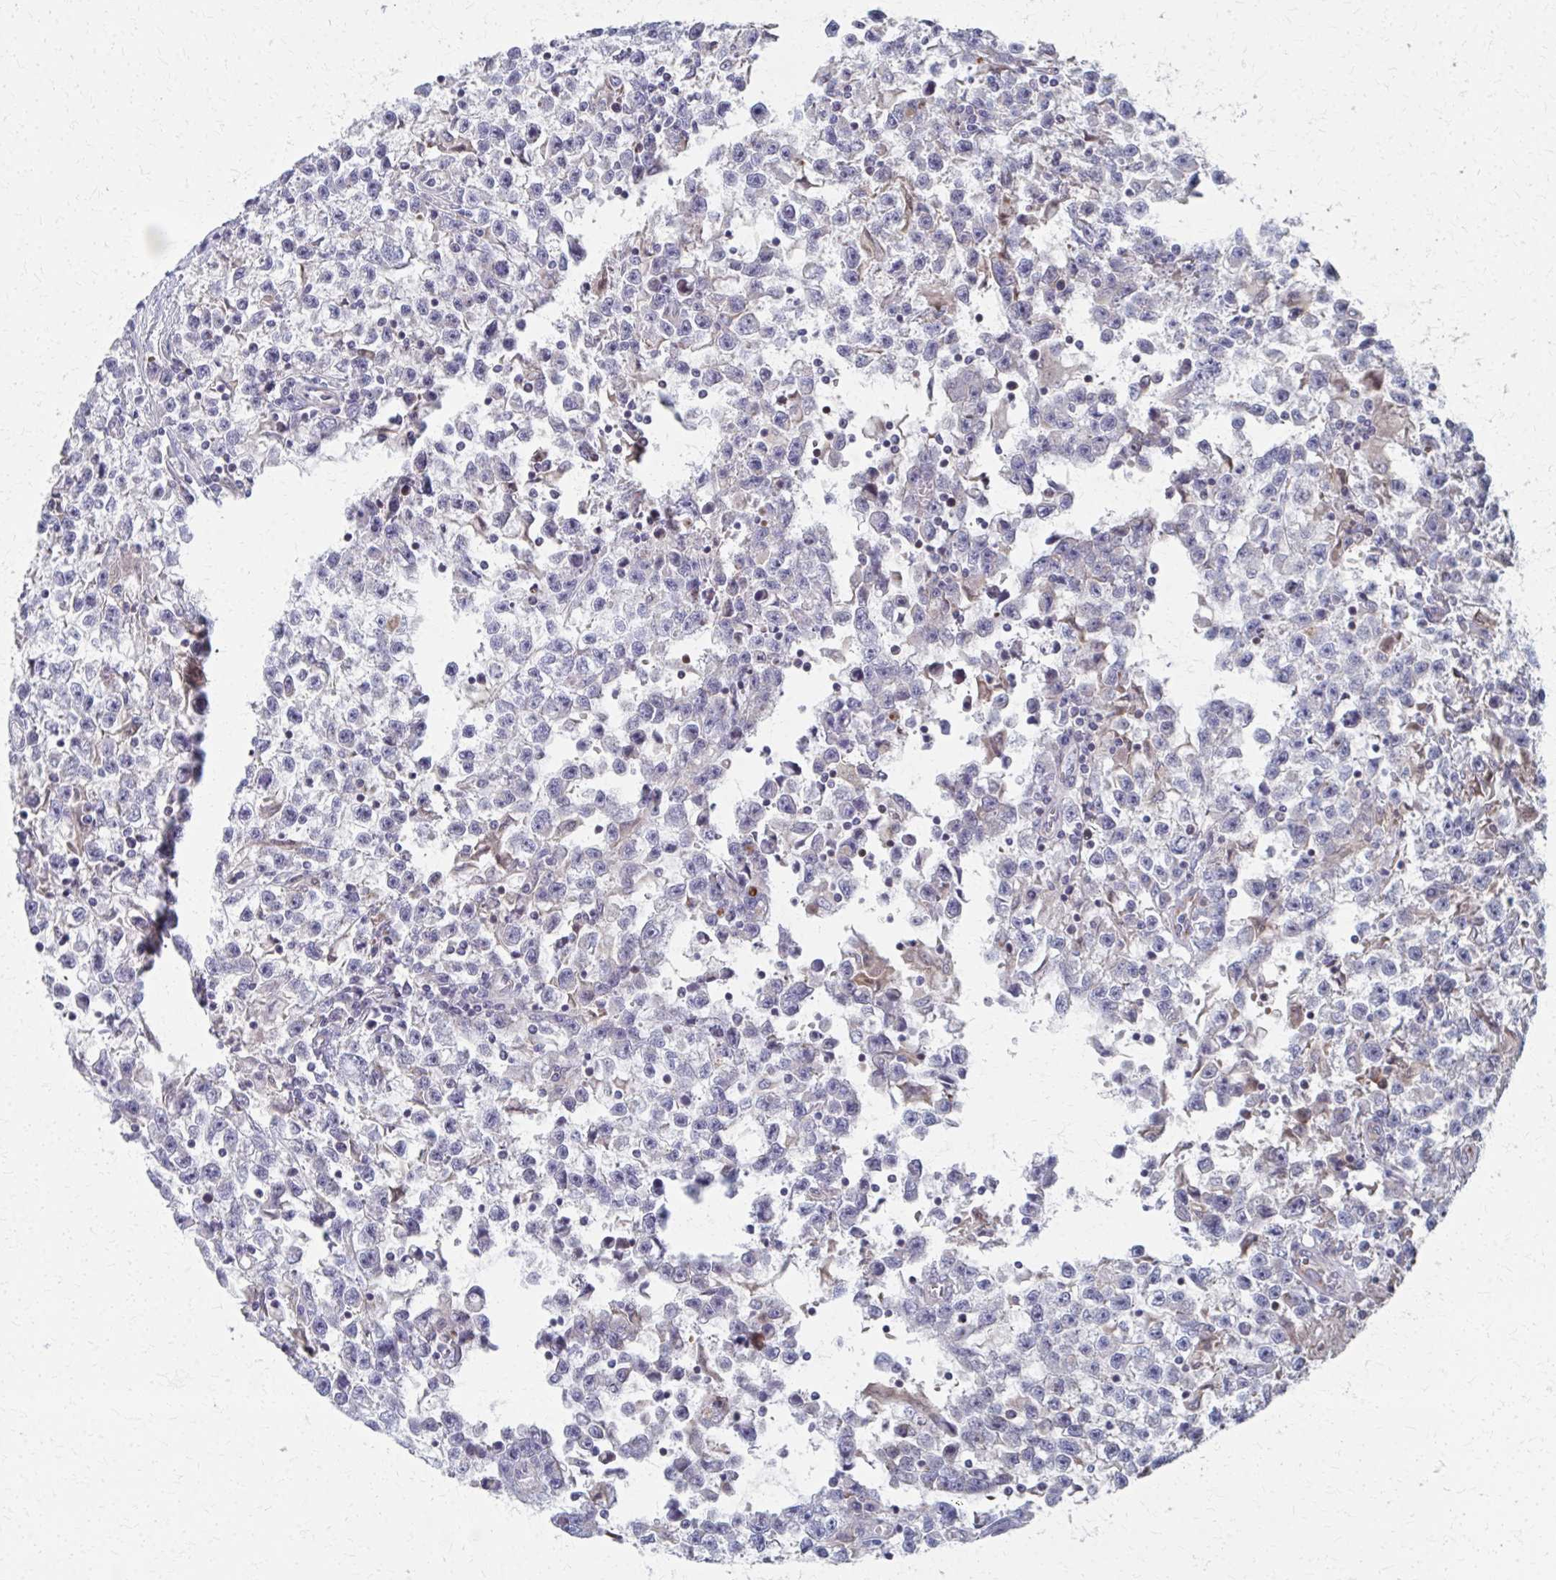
{"staining": {"intensity": "negative", "quantity": "none", "location": "none"}, "tissue": "testis cancer", "cell_type": "Tumor cells", "image_type": "cancer", "snomed": [{"axis": "morphology", "description": "Seminoma, NOS"}, {"axis": "topography", "description": "Testis"}], "caption": "DAB (3,3'-diaminobenzidine) immunohistochemical staining of testis cancer displays no significant staining in tumor cells.", "gene": "FAHD1", "patient": {"sex": "male", "age": 31}}